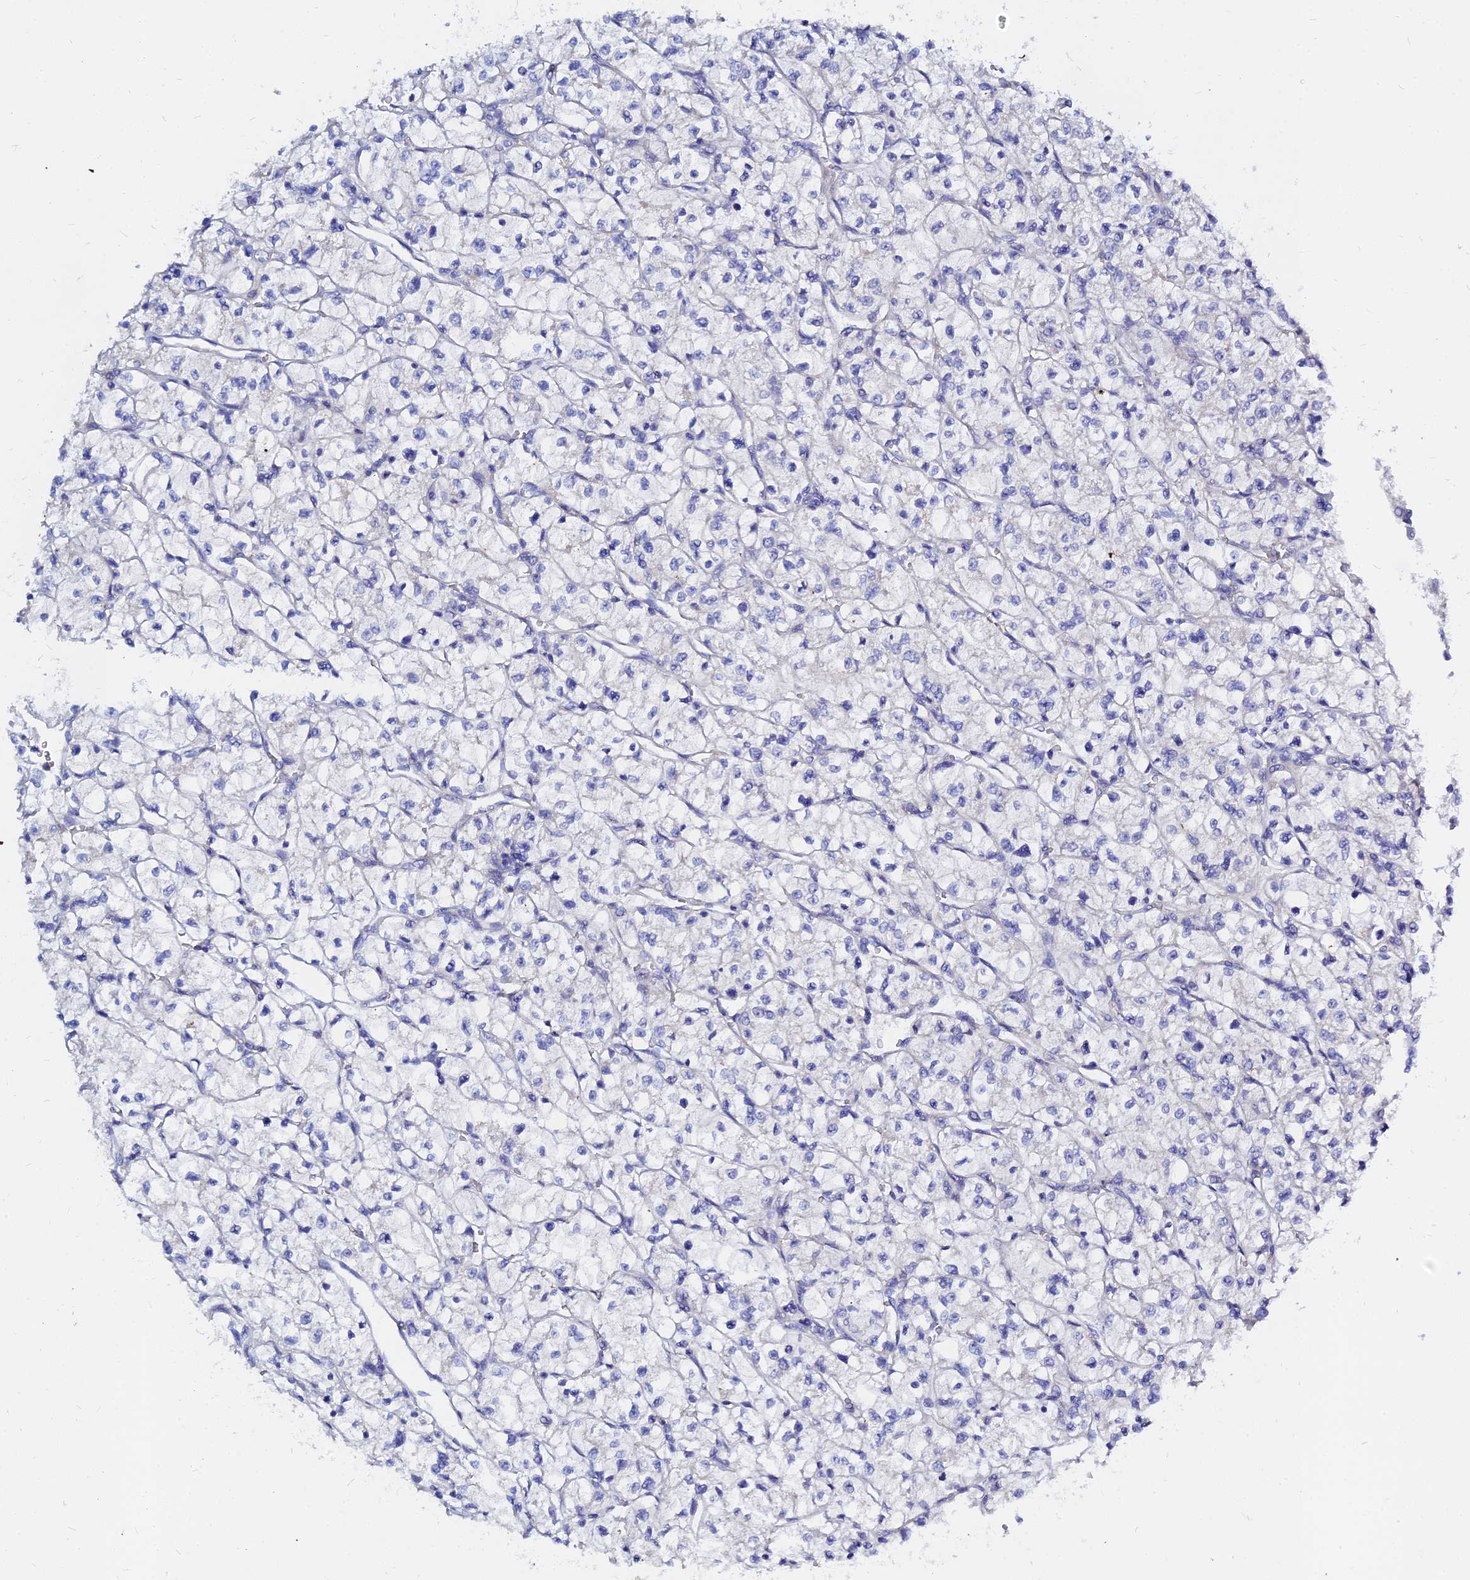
{"staining": {"intensity": "negative", "quantity": "none", "location": "none"}, "tissue": "renal cancer", "cell_type": "Tumor cells", "image_type": "cancer", "snomed": [{"axis": "morphology", "description": "Adenocarcinoma, NOS"}, {"axis": "topography", "description": "Kidney"}], "caption": "Tumor cells show no significant protein expression in renal adenocarcinoma.", "gene": "ZNF552", "patient": {"sex": "female", "age": 64}}